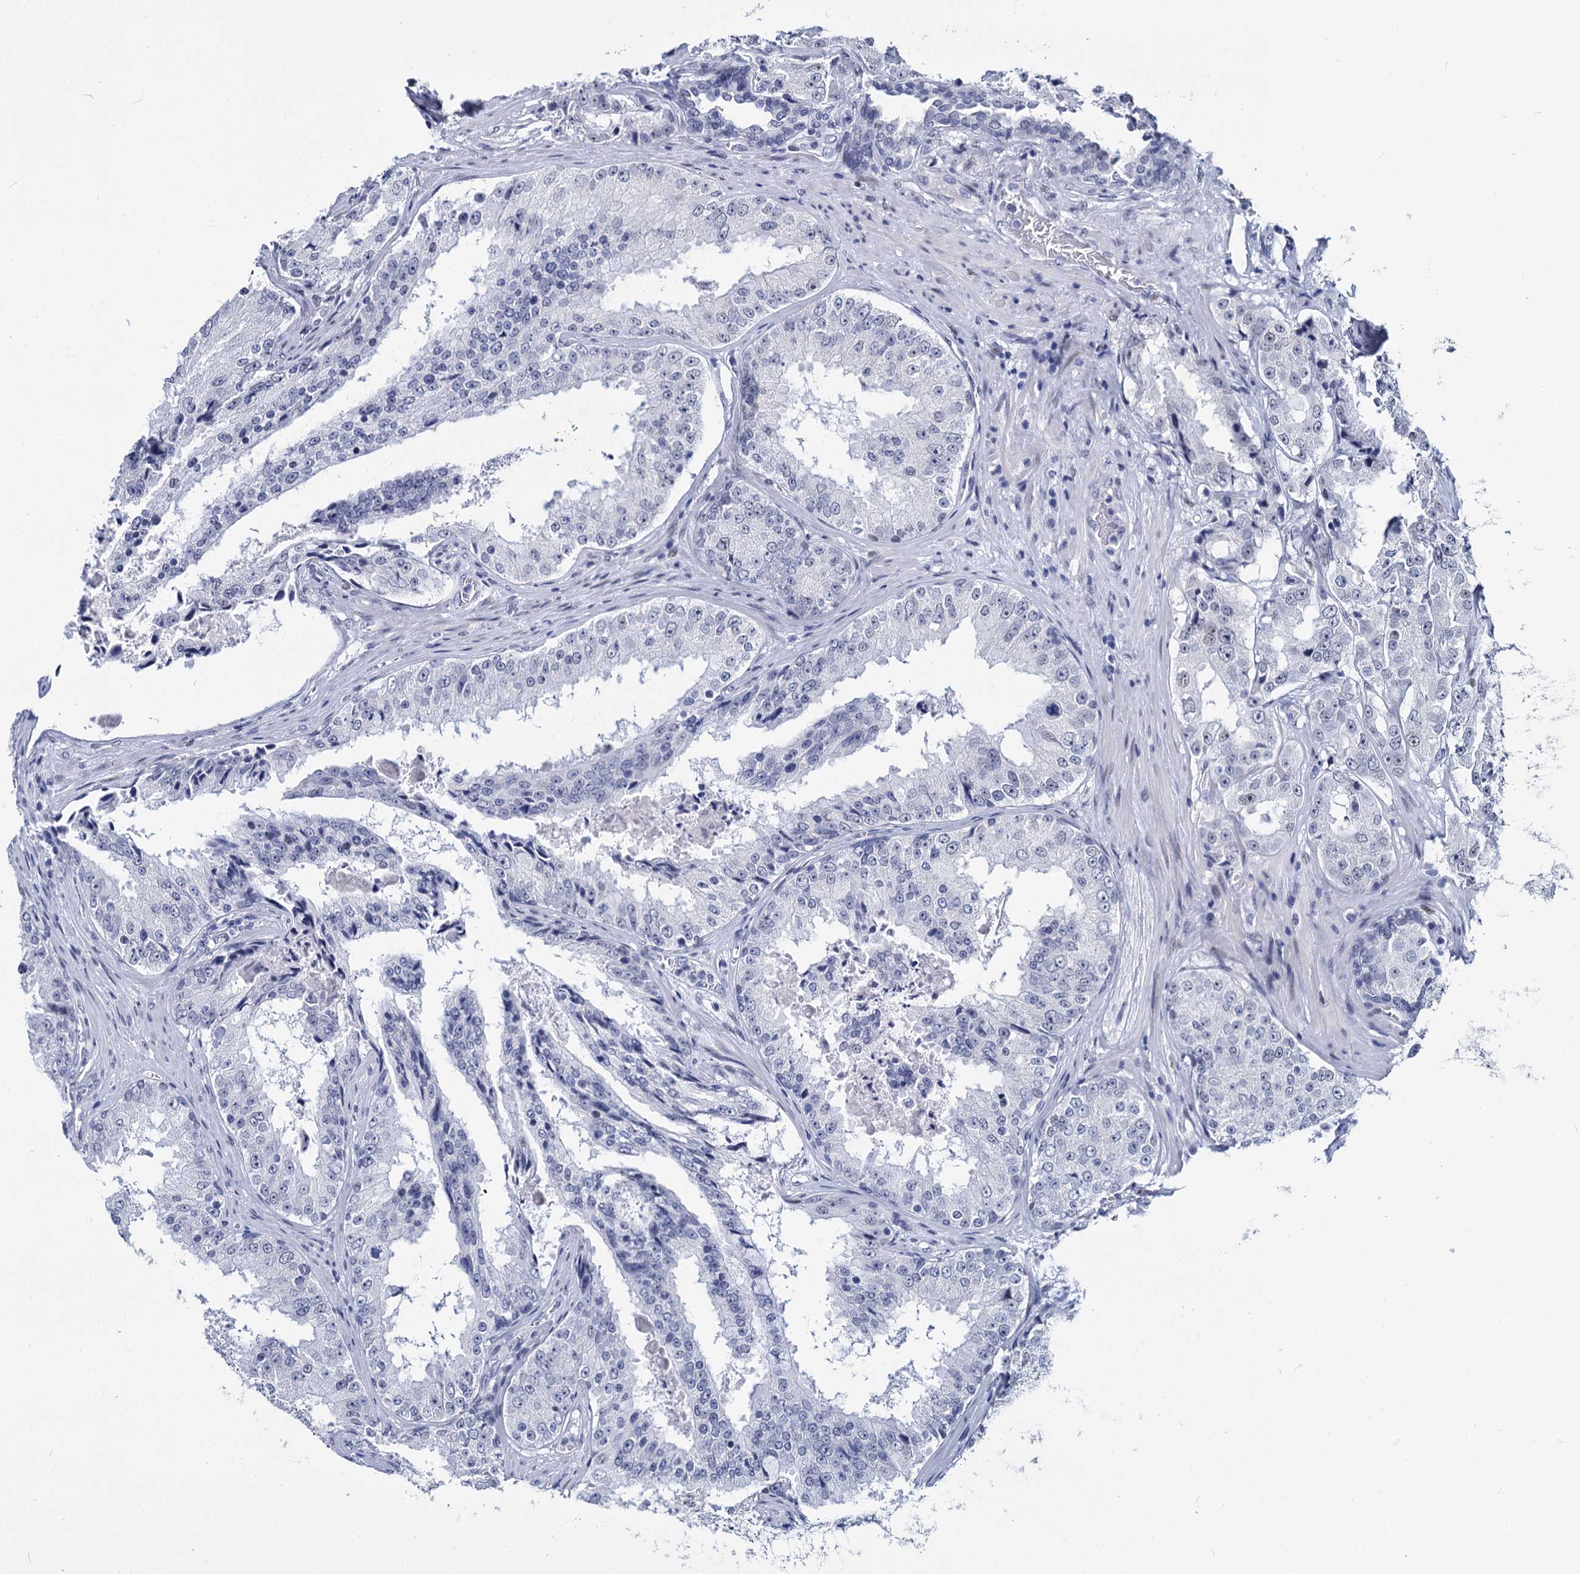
{"staining": {"intensity": "negative", "quantity": "none", "location": "none"}, "tissue": "prostate cancer", "cell_type": "Tumor cells", "image_type": "cancer", "snomed": [{"axis": "morphology", "description": "Adenocarcinoma, High grade"}, {"axis": "topography", "description": "Prostate"}], "caption": "Tumor cells show no significant protein expression in high-grade adenocarcinoma (prostate).", "gene": "MAGEA4", "patient": {"sex": "male", "age": 73}}